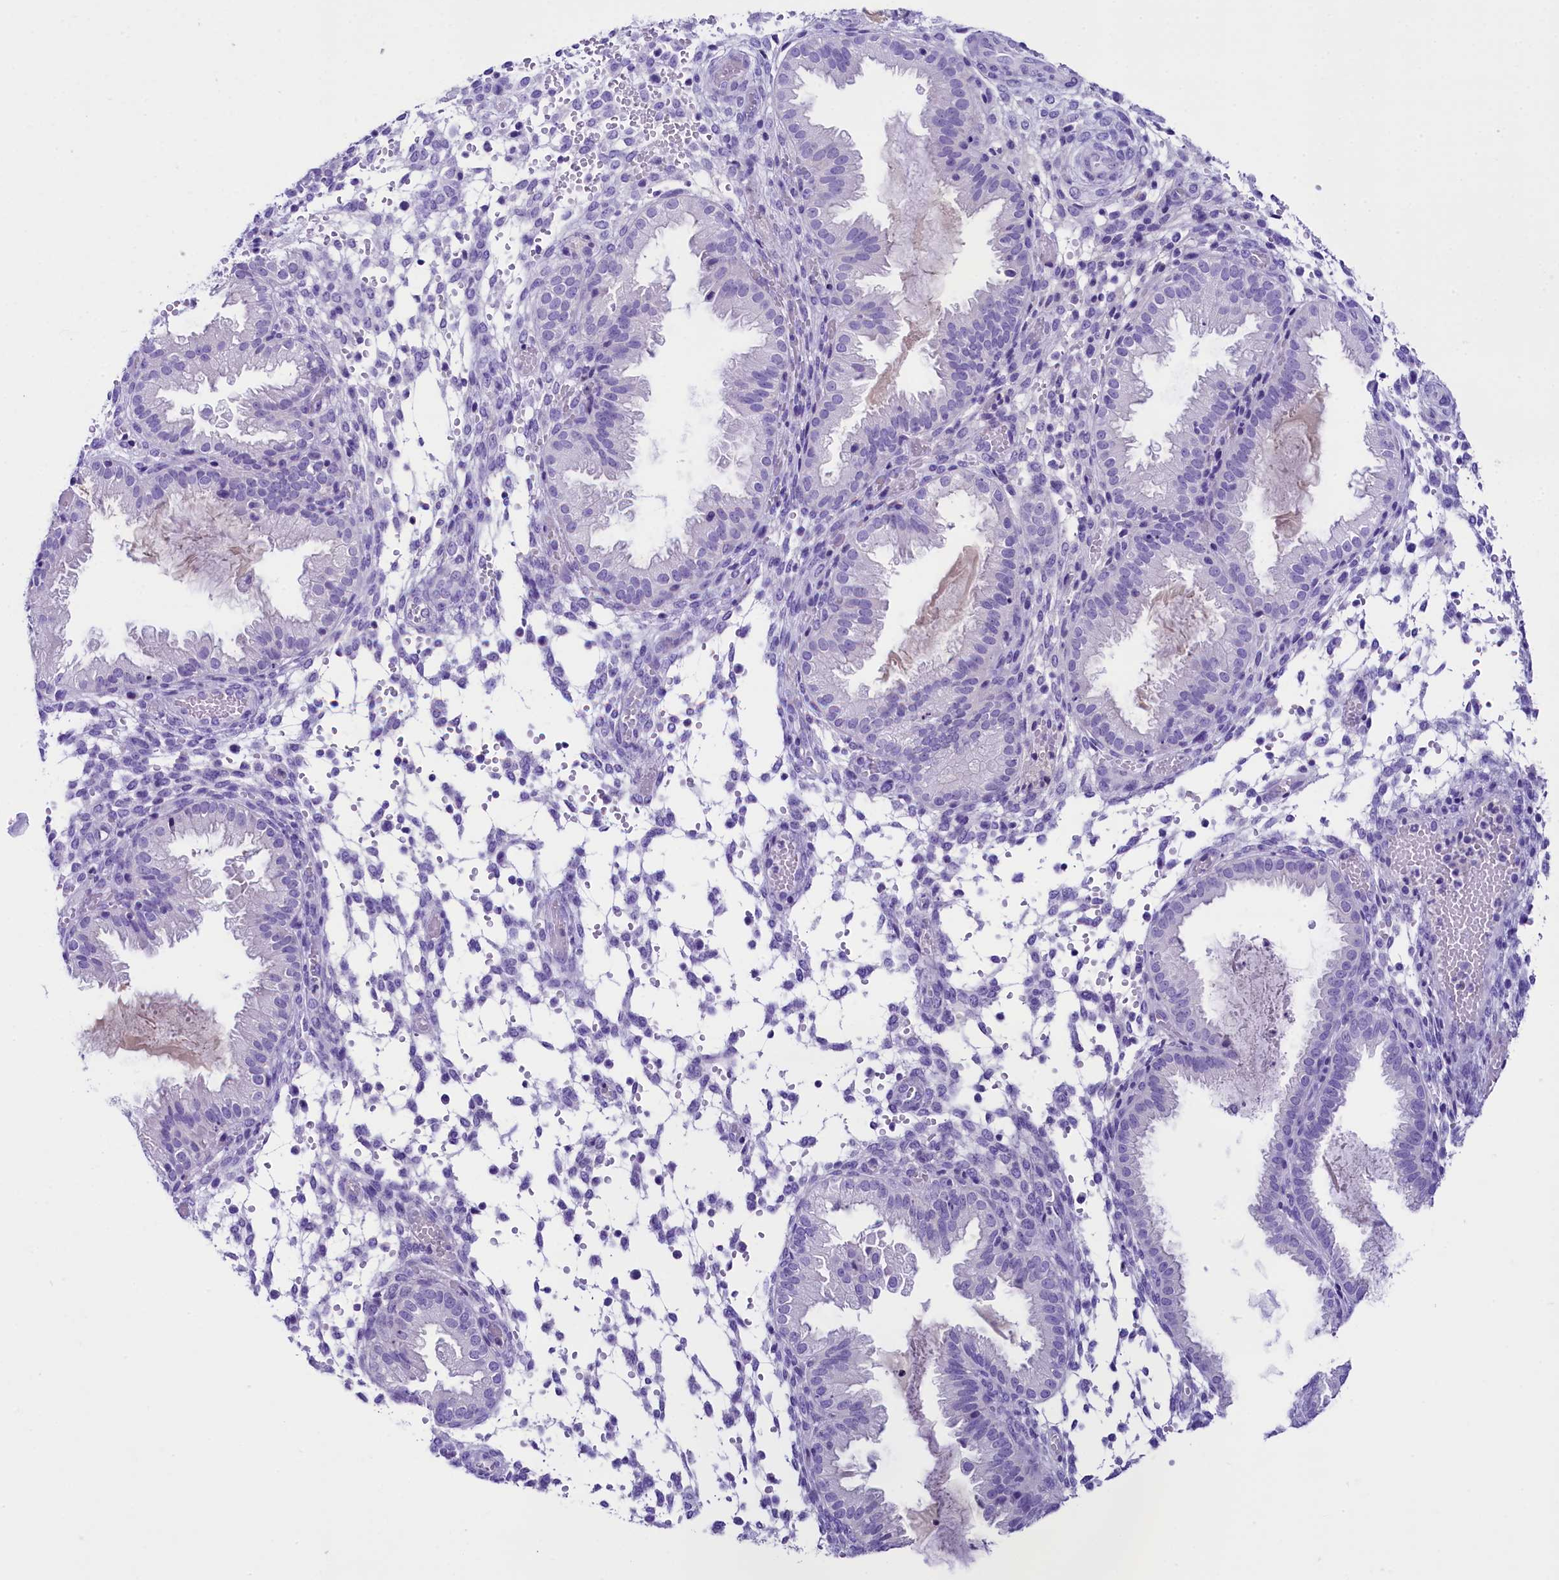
{"staining": {"intensity": "negative", "quantity": "none", "location": "none"}, "tissue": "endometrium", "cell_type": "Cells in endometrial stroma", "image_type": "normal", "snomed": [{"axis": "morphology", "description": "Normal tissue, NOS"}, {"axis": "topography", "description": "Endometrium"}], "caption": "High power microscopy micrograph of an IHC histopathology image of benign endometrium, revealing no significant positivity in cells in endometrial stroma.", "gene": "SKIDA1", "patient": {"sex": "female", "age": 33}}